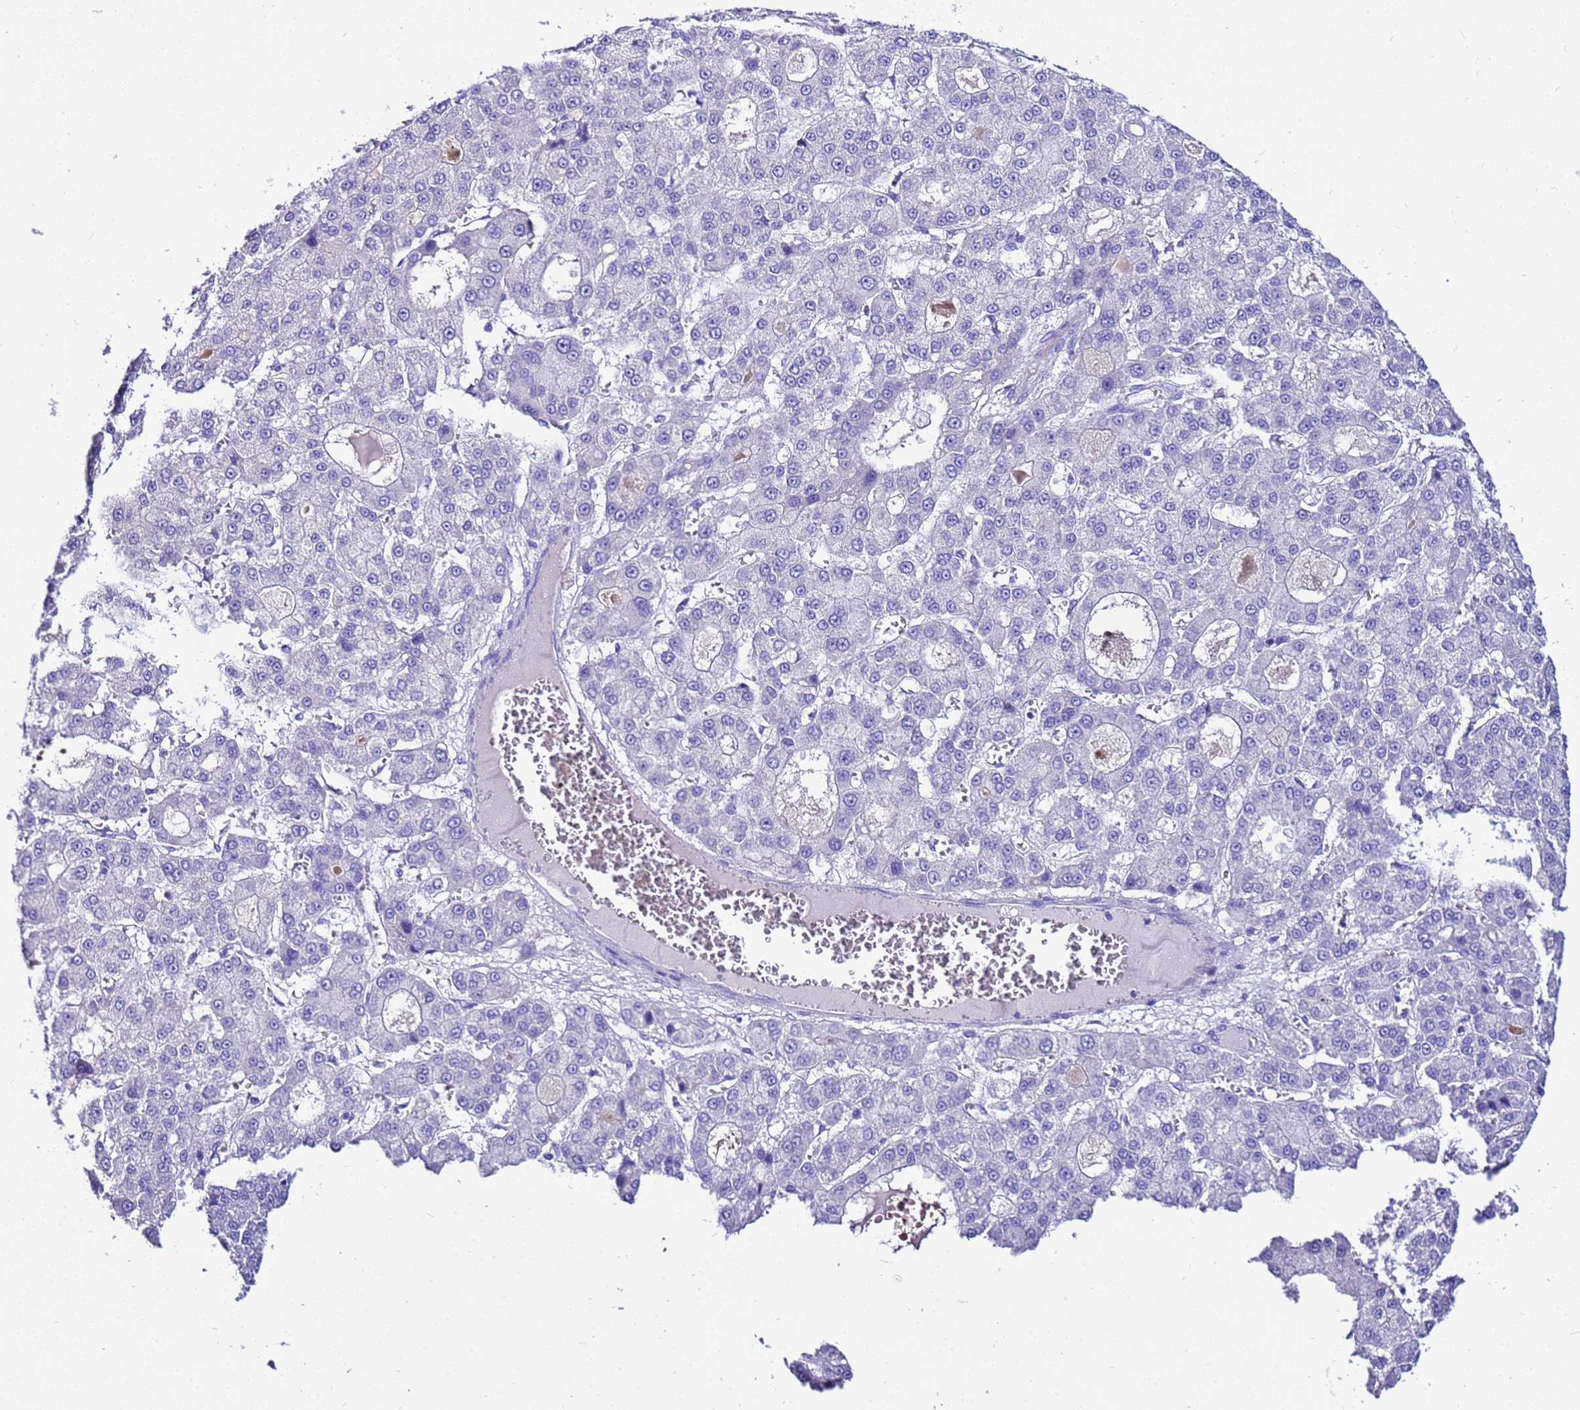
{"staining": {"intensity": "negative", "quantity": "none", "location": "none"}, "tissue": "liver cancer", "cell_type": "Tumor cells", "image_type": "cancer", "snomed": [{"axis": "morphology", "description": "Carcinoma, Hepatocellular, NOS"}, {"axis": "topography", "description": "Liver"}], "caption": "This is an immunohistochemistry (IHC) micrograph of human liver cancer (hepatocellular carcinoma). There is no positivity in tumor cells.", "gene": "BEST2", "patient": {"sex": "male", "age": 70}}